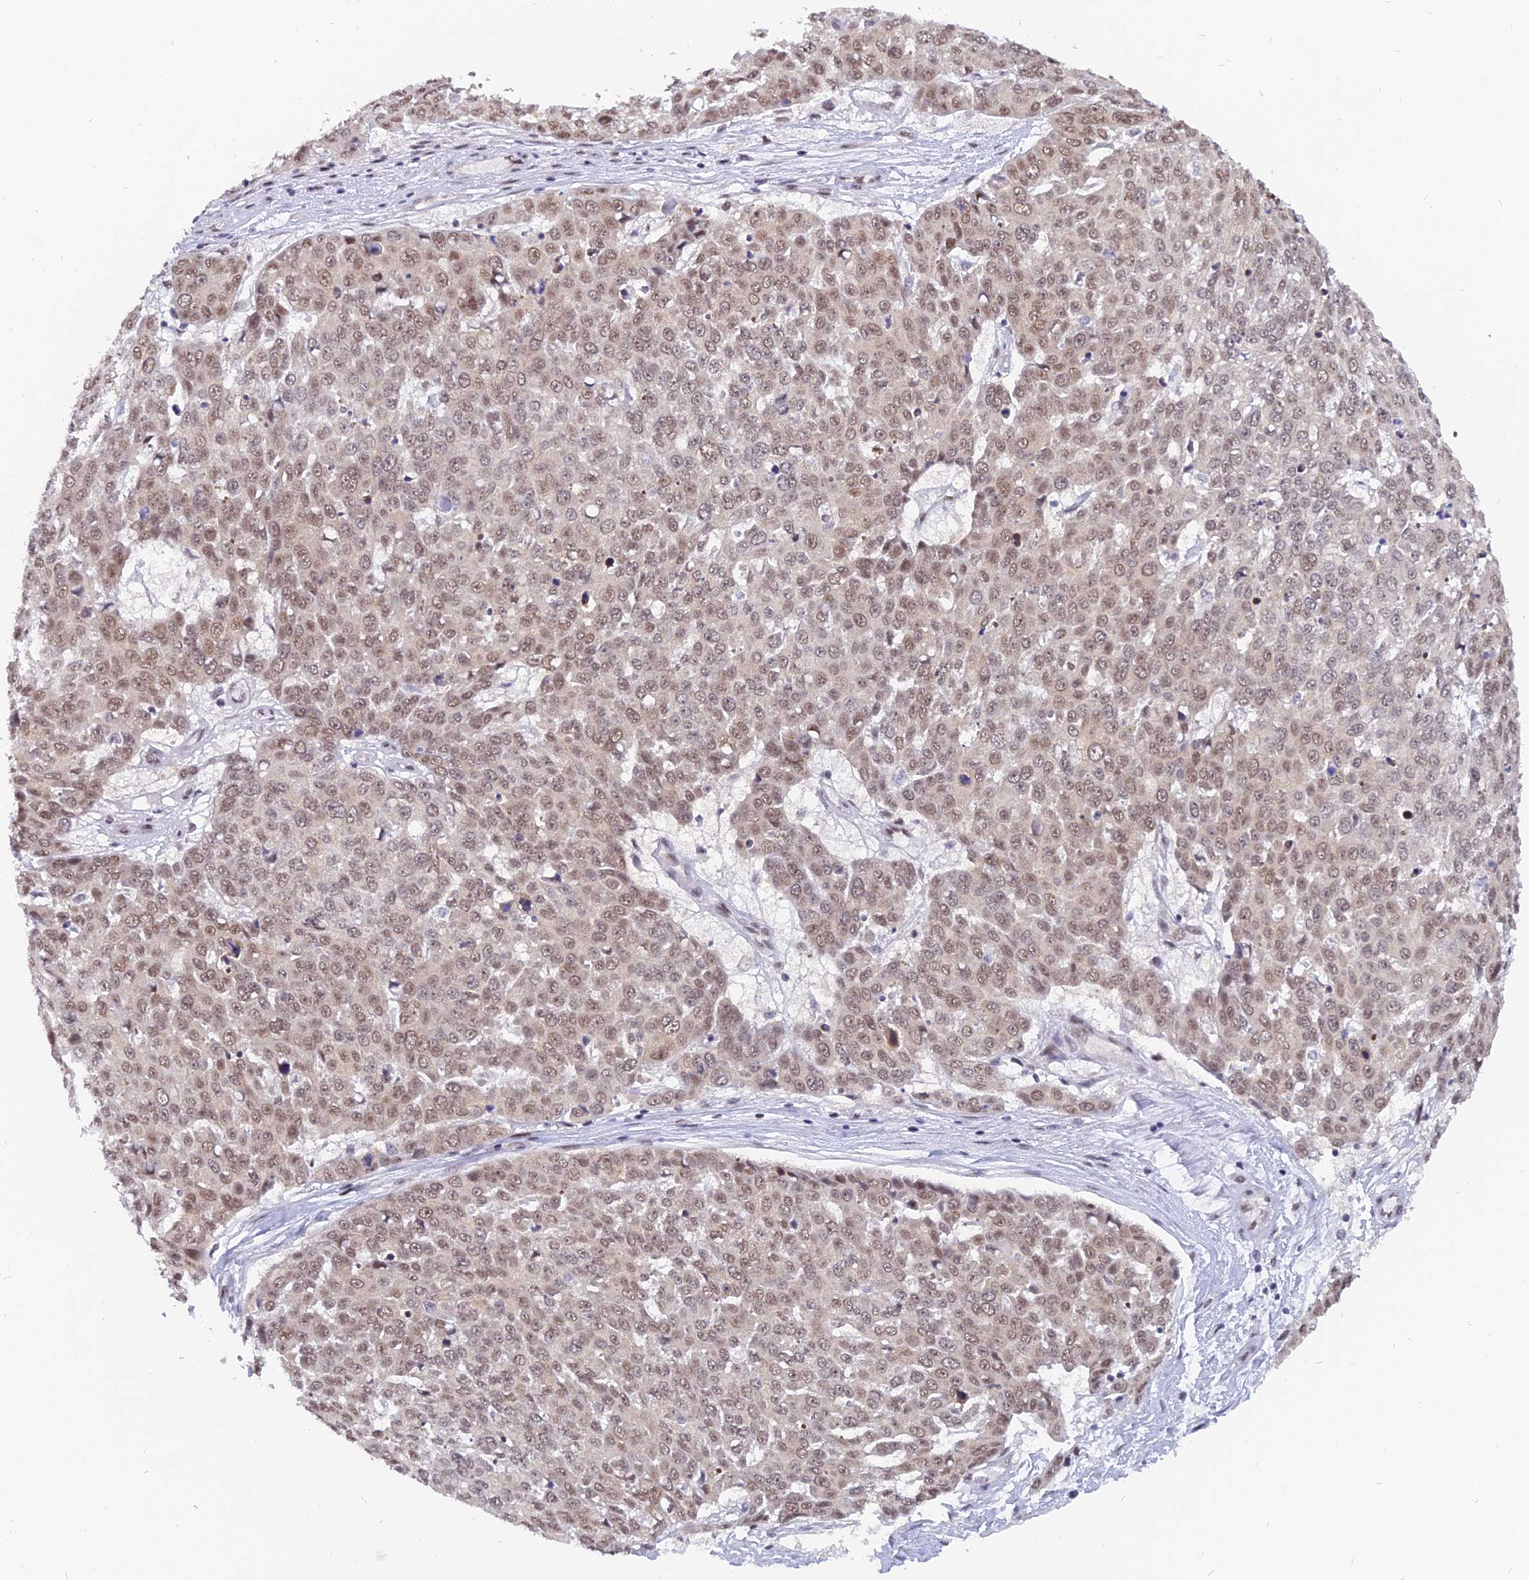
{"staining": {"intensity": "moderate", "quantity": ">75%", "location": "nuclear"}, "tissue": "skin cancer", "cell_type": "Tumor cells", "image_type": "cancer", "snomed": [{"axis": "morphology", "description": "Squamous cell carcinoma, NOS"}, {"axis": "topography", "description": "Skin"}], "caption": "Immunohistochemical staining of human skin cancer reveals moderate nuclear protein staining in approximately >75% of tumor cells.", "gene": "DPY30", "patient": {"sex": "male", "age": 71}}